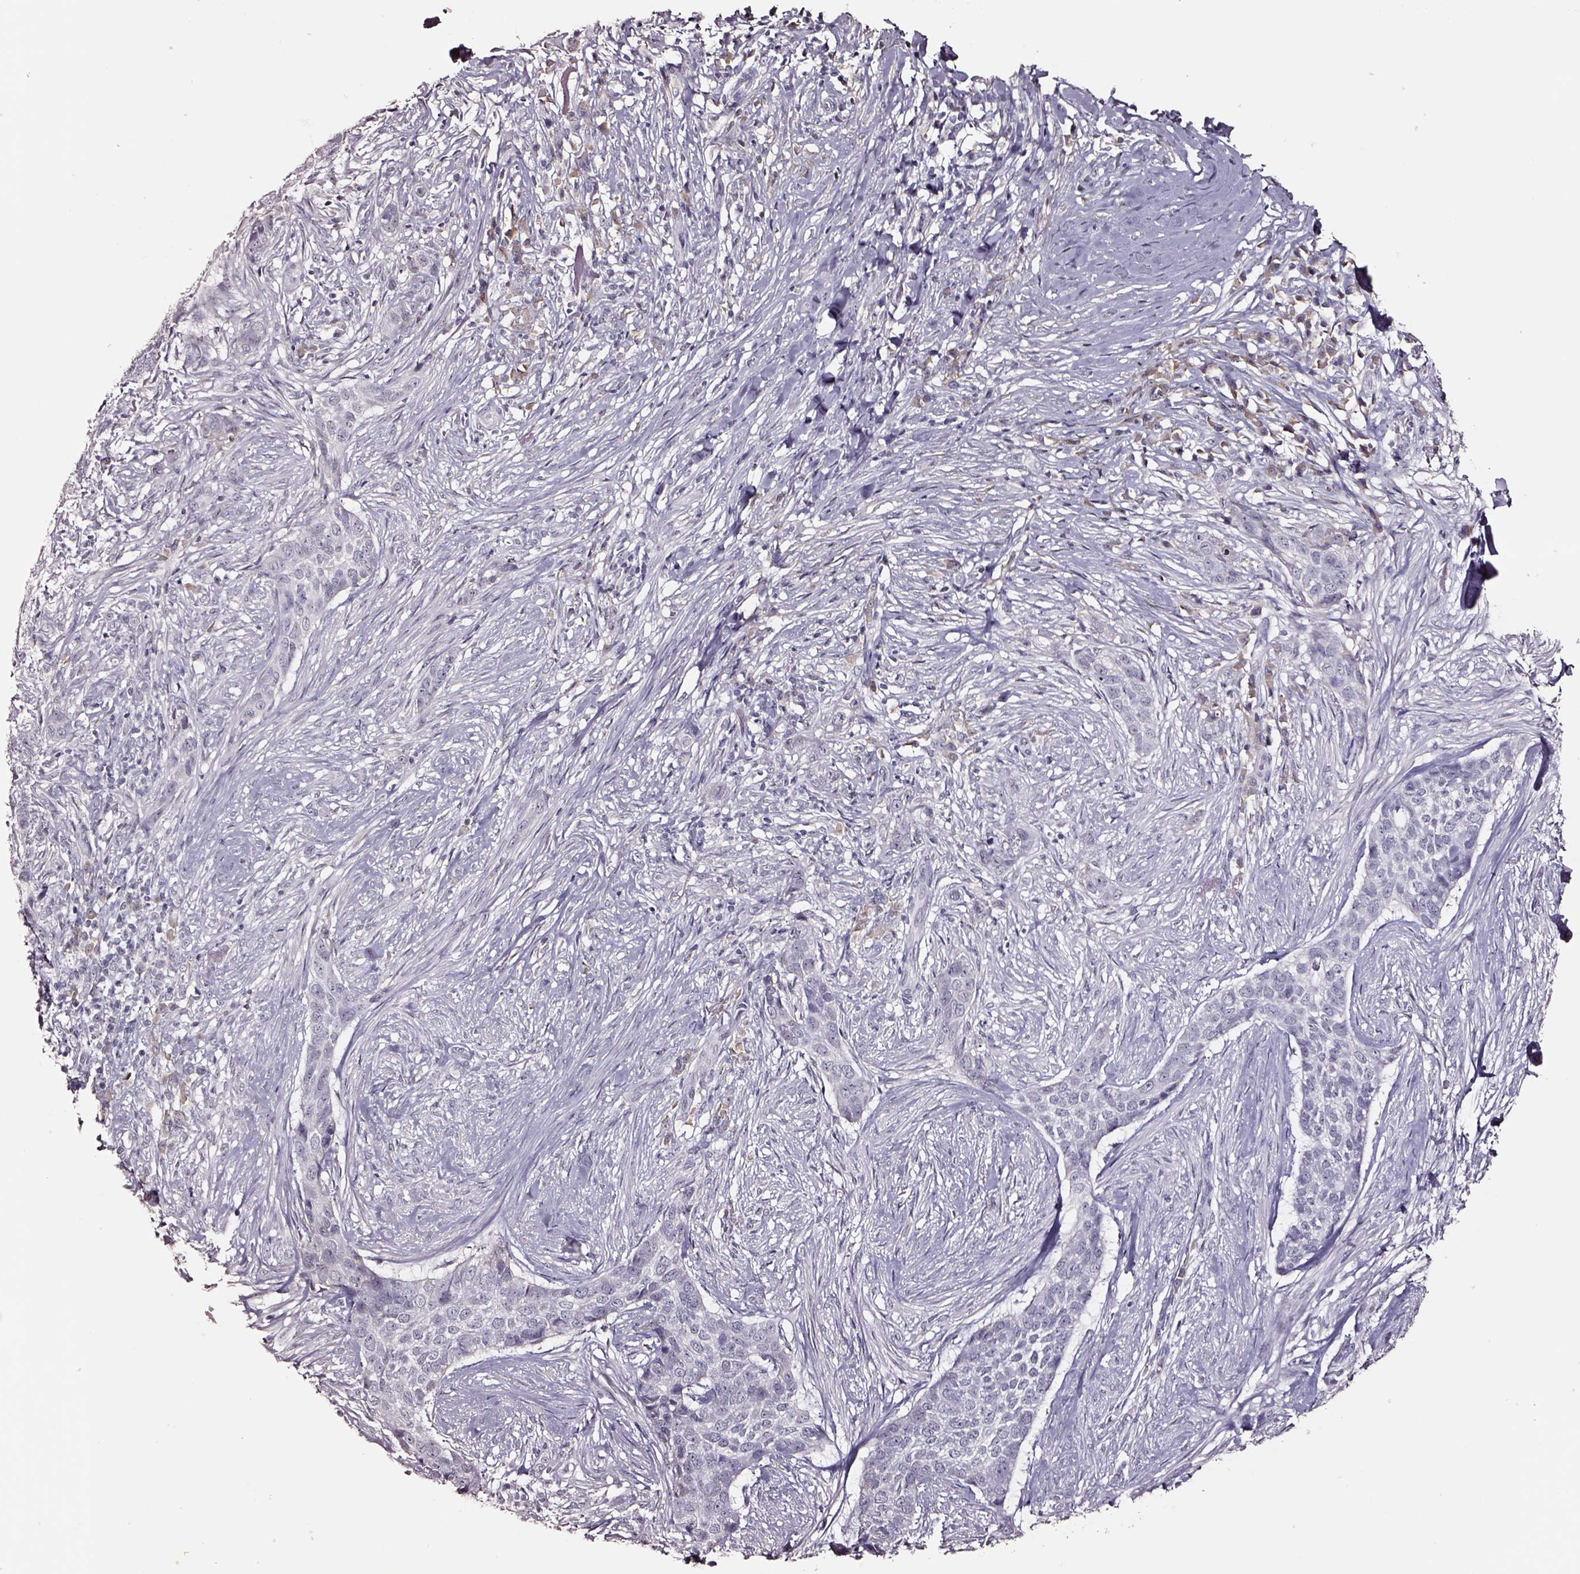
{"staining": {"intensity": "negative", "quantity": "none", "location": "none"}, "tissue": "skin cancer", "cell_type": "Tumor cells", "image_type": "cancer", "snomed": [{"axis": "morphology", "description": "Basal cell carcinoma"}, {"axis": "topography", "description": "Skin"}], "caption": "Tumor cells are negative for brown protein staining in skin cancer (basal cell carcinoma).", "gene": "SMIM17", "patient": {"sex": "female", "age": 69}}